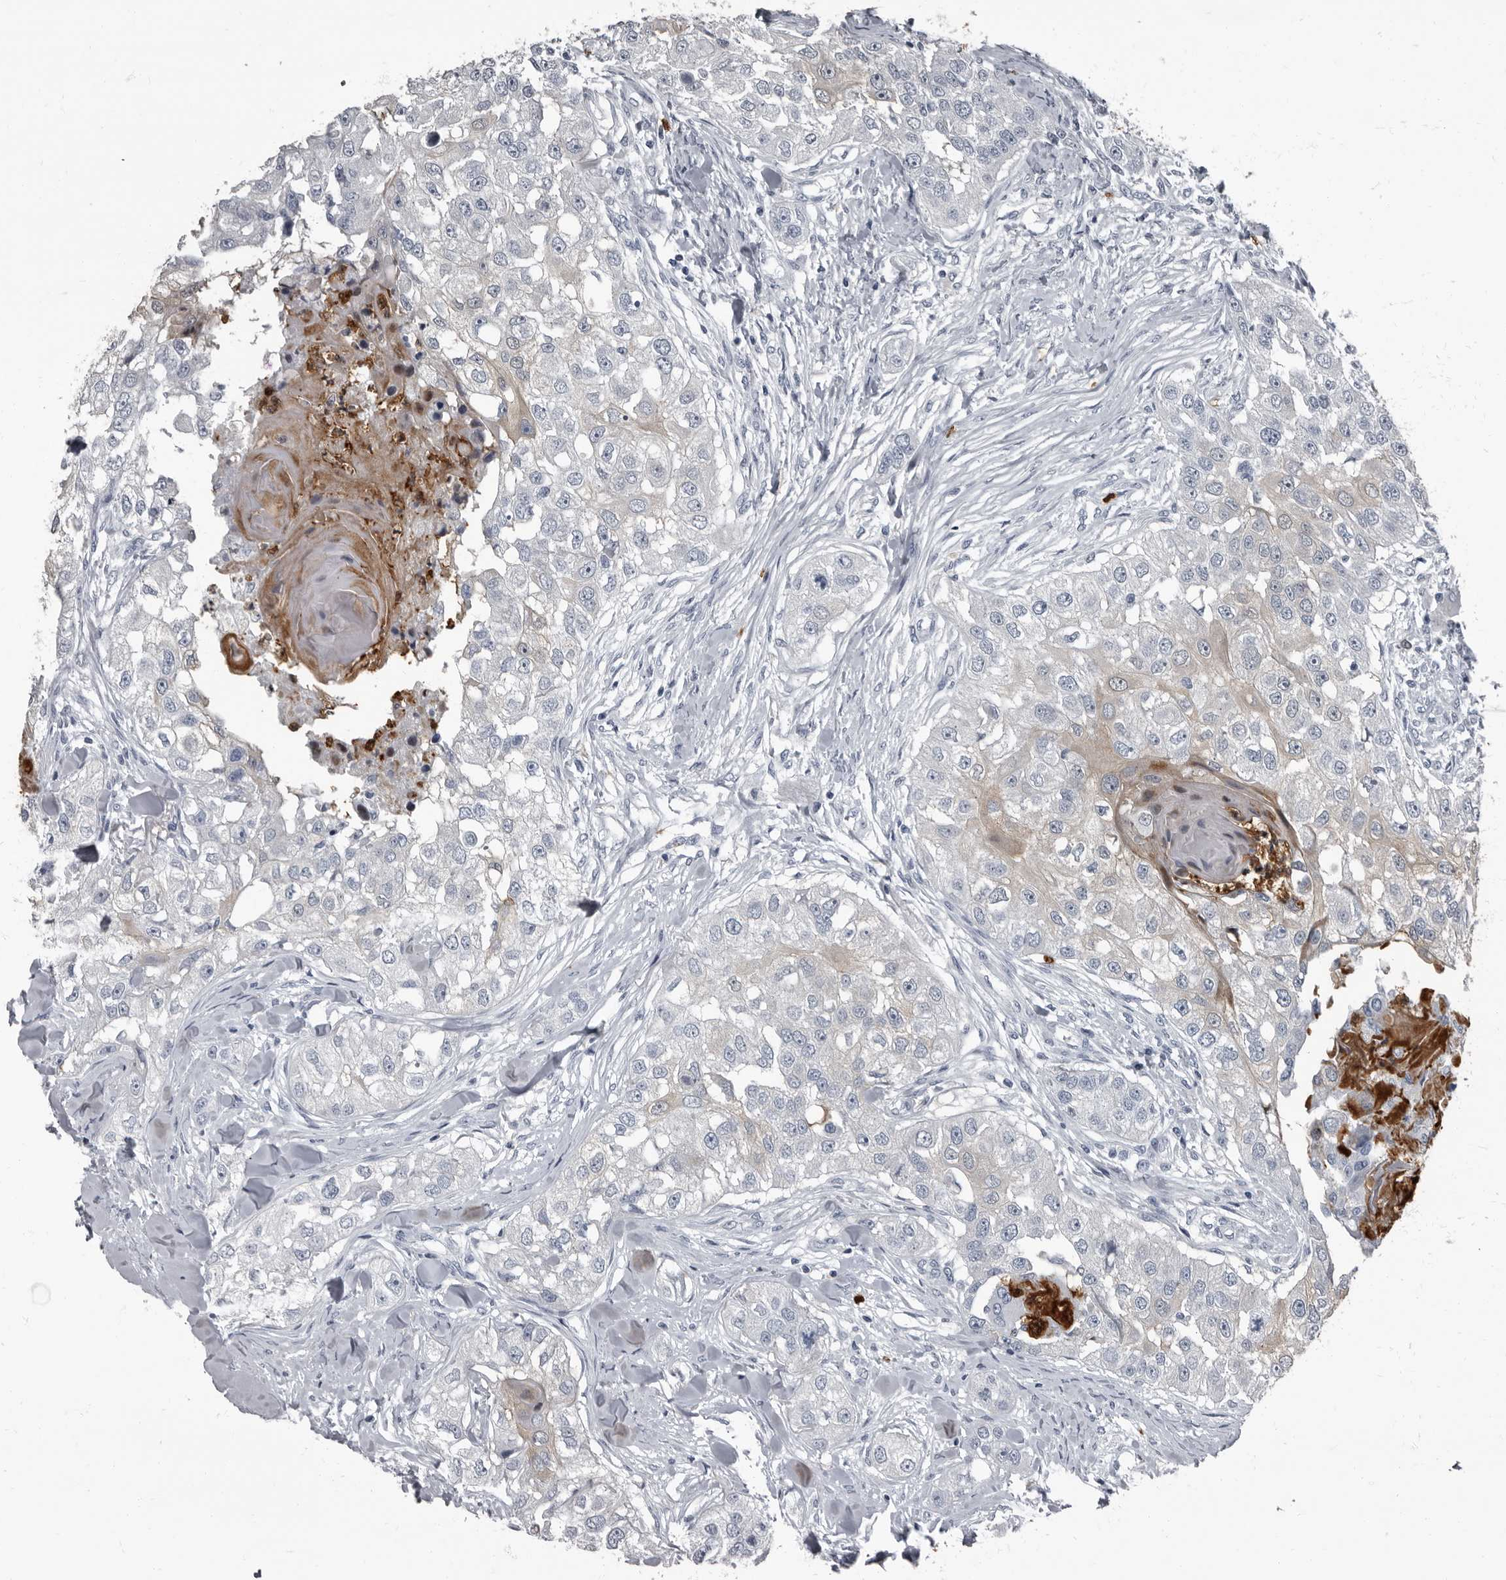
{"staining": {"intensity": "negative", "quantity": "none", "location": "none"}, "tissue": "head and neck cancer", "cell_type": "Tumor cells", "image_type": "cancer", "snomed": [{"axis": "morphology", "description": "Normal tissue, NOS"}, {"axis": "morphology", "description": "Squamous cell carcinoma, NOS"}, {"axis": "topography", "description": "Skeletal muscle"}, {"axis": "topography", "description": "Head-Neck"}], "caption": "High power microscopy micrograph of an immunohistochemistry image of head and neck squamous cell carcinoma, revealing no significant expression in tumor cells.", "gene": "TPD52L1", "patient": {"sex": "male", "age": 51}}